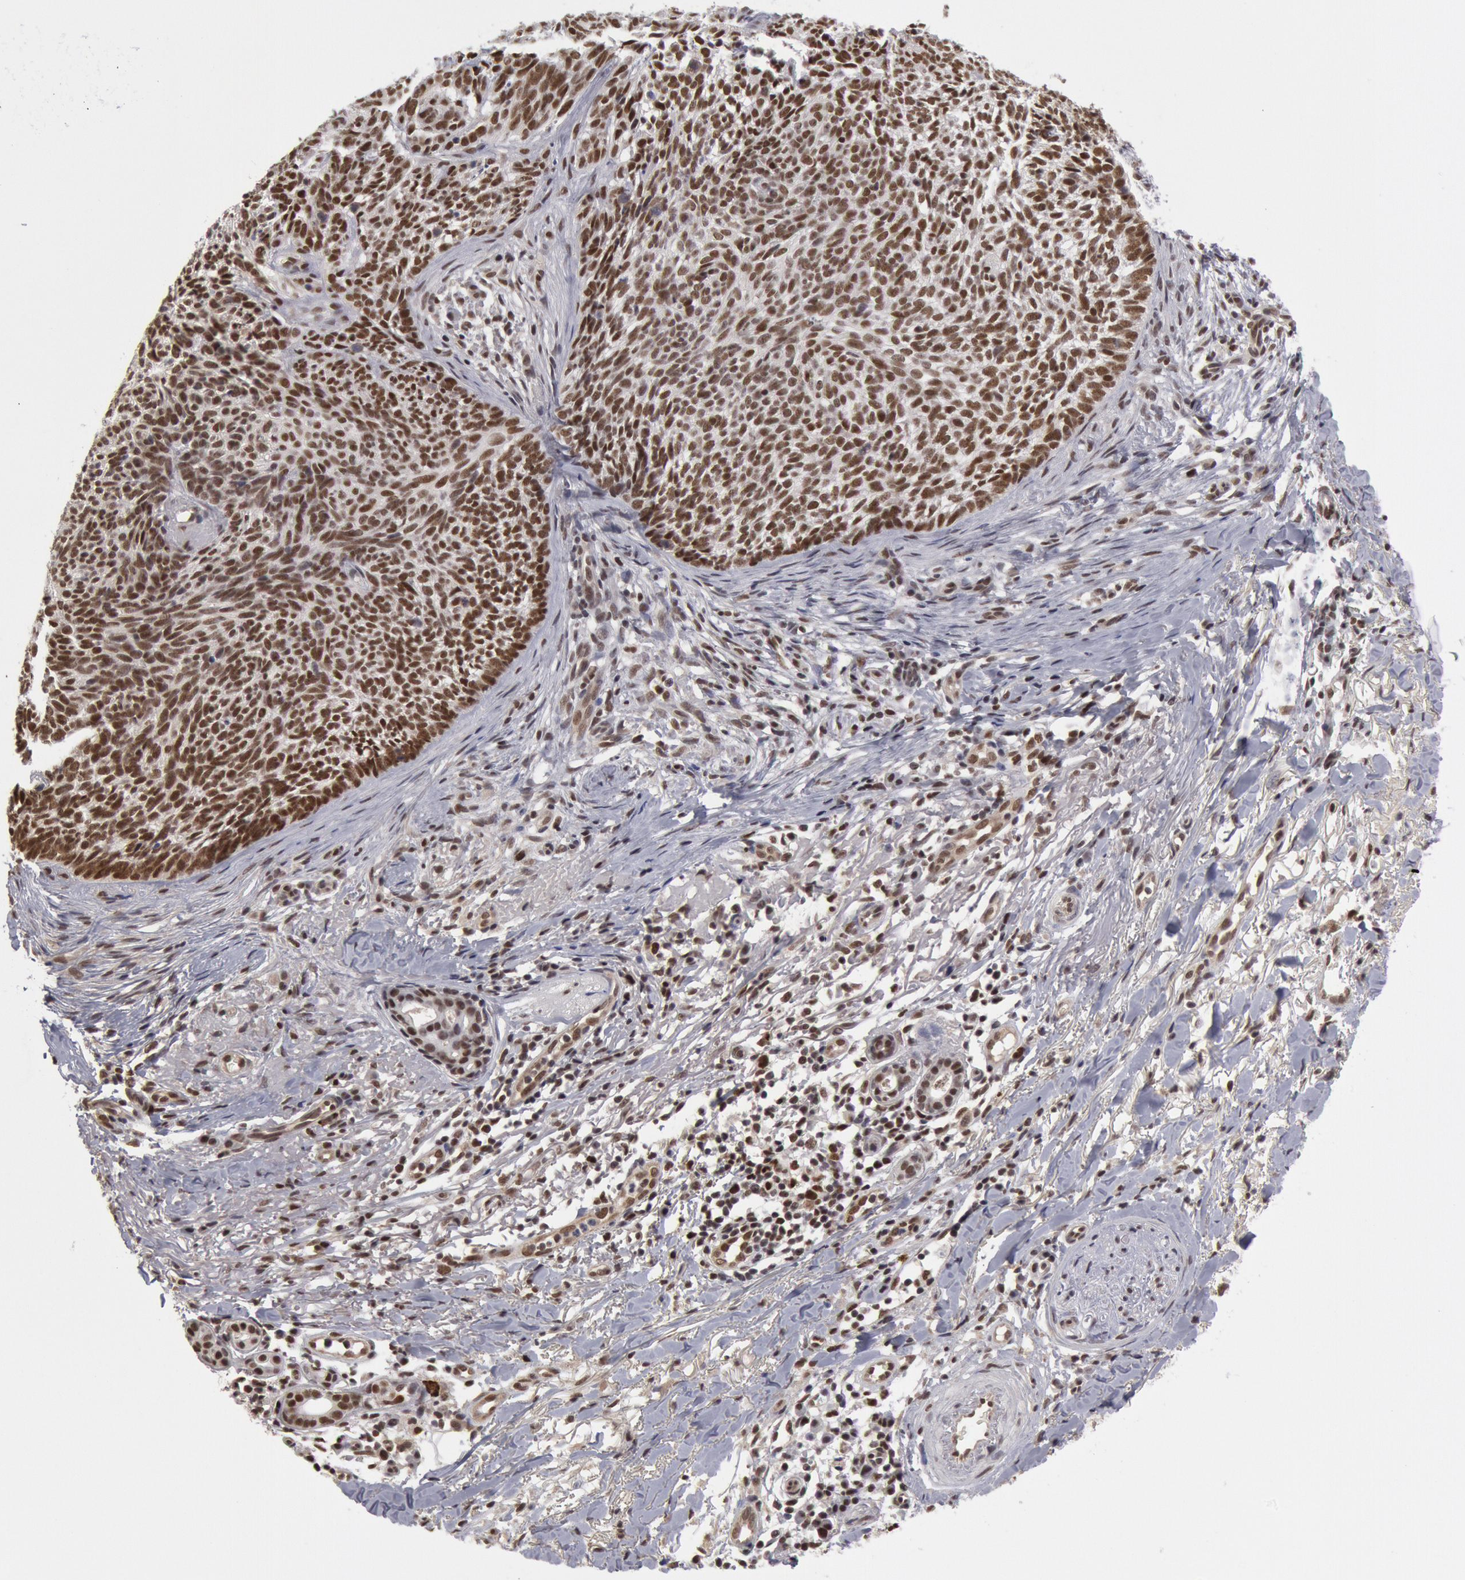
{"staining": {"intensity": "moderate", "quantity": ">75%", "location": "nuclear"}, "tissue": "skin cancer", "cell_type": "Tumor cells", "image_type": "cancer", "snomed": [{"axis": "morphology", "description": "Basal cell carcinoma"}, {"axis": "topography", "description": "Skin"}], "caption": "Protein analysis of basal cell carcinoma (skin) tissue displays moderate nuclear staining in about >75% of tumor cells. (brown staining indicates protein expression, while blue staining denotes nuclei).", "gene": "PPP4R3B", "patient": {"sex": "female", "age": 81}}